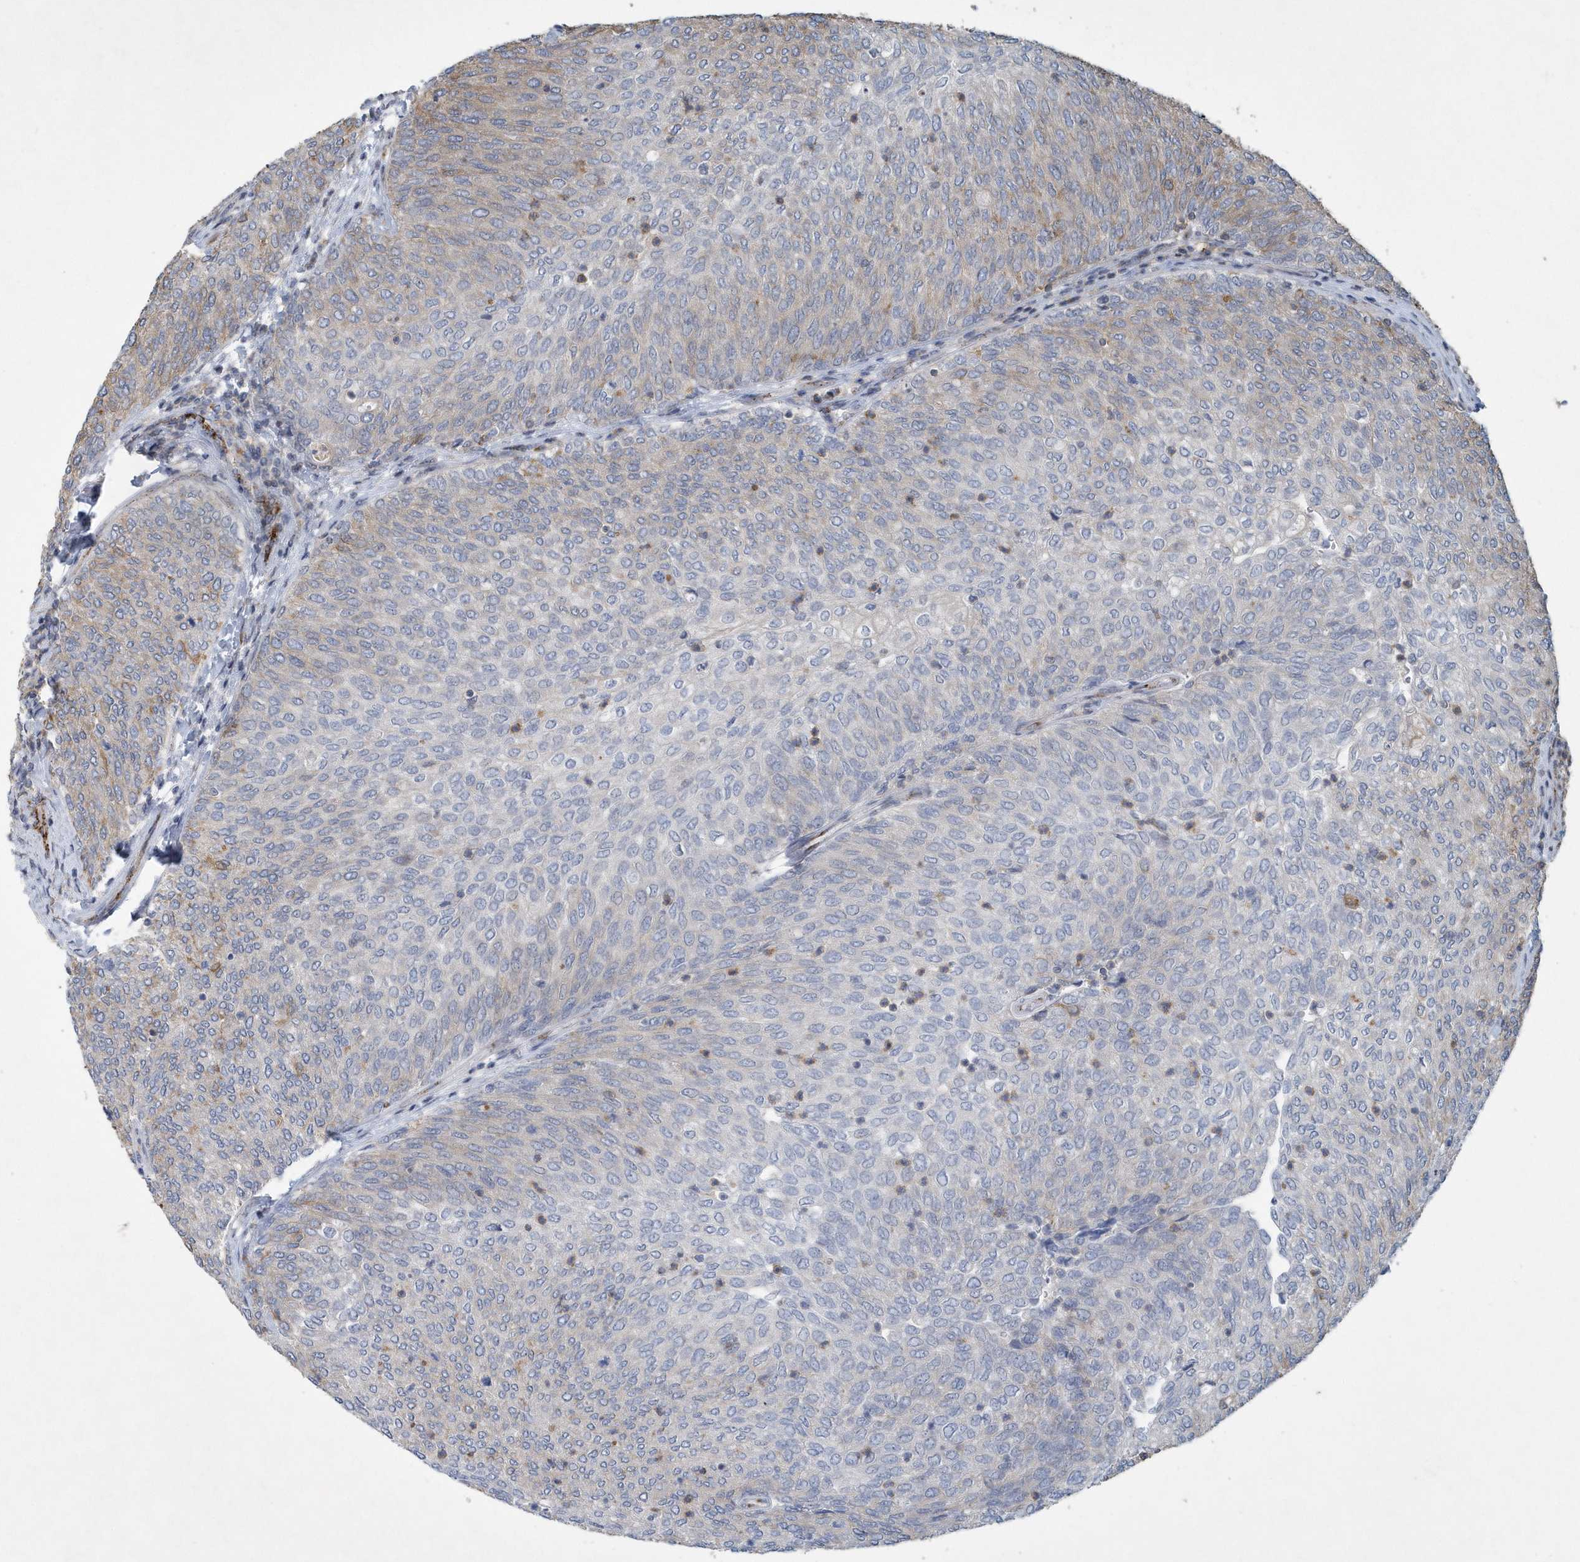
{"staining": {"intensity": "weak", "quantity": "<25%", "location": "cytoplasmic/membranous"}, "tissue": "urothelial cancer", "cell_type": "Tumor cells", "image_type": "cancer", "snomed": [{"axis": "morphology", "description": "Urothelial carcinoma, Low grade"}, {"axis": "topography", "description": "Urinary bladder"}], "caption": "Human urothelial cancer stained for a protein using IHC displays no positivity in tumor cells.", "gene": "N4BP2", "patient": {"sex": "female", "age": 79}}